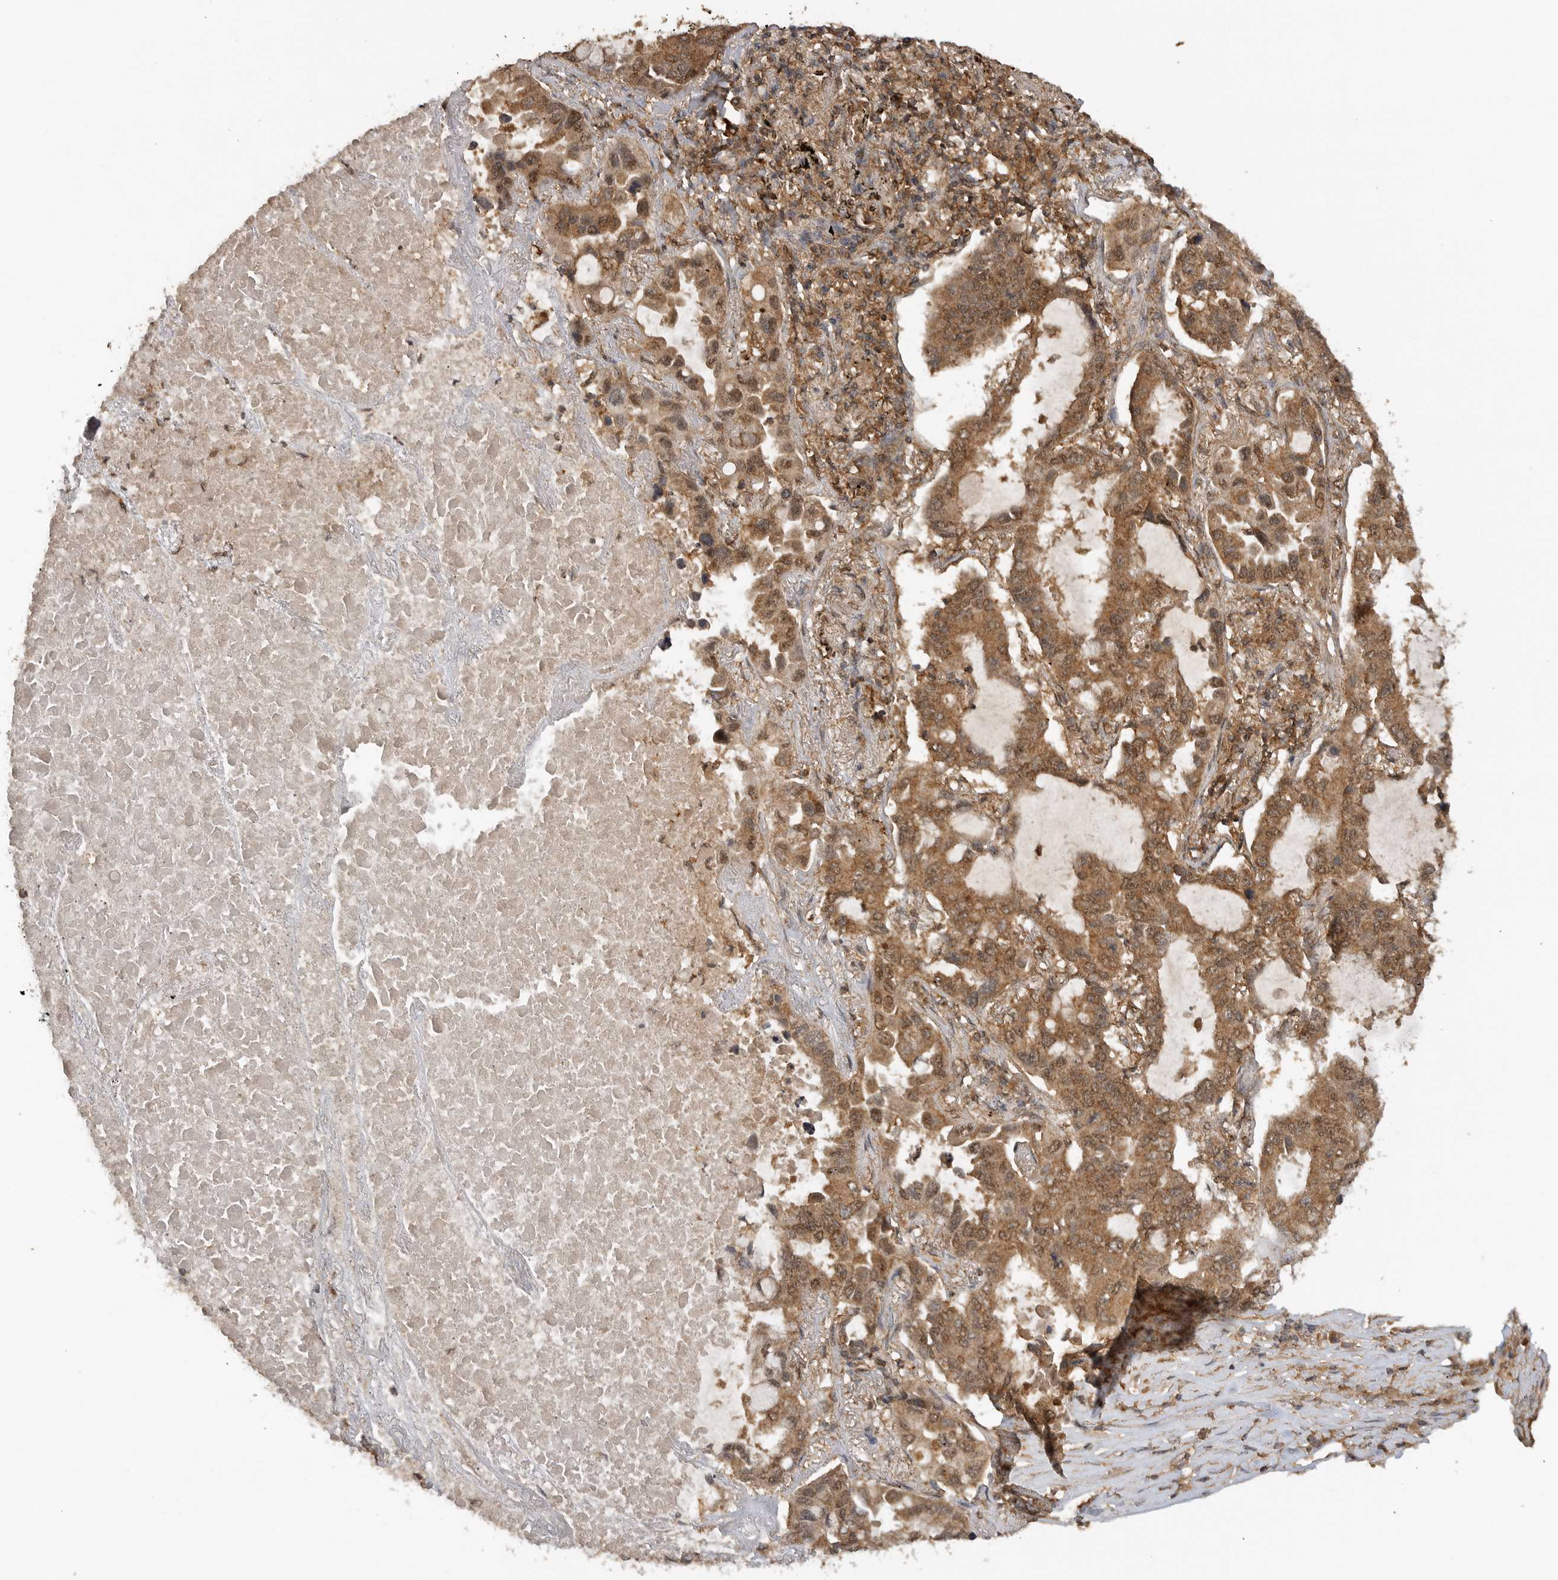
{"staining": {"intensity": "moderate", "quantity": ">75%", "location": "cytoplasmic/membranous,nuclear"}, "tissue": "lung cancer", "cell_type": "Tumor cells", "image_type": "cancer", "snomed": [{"axis": "morphology", "description": "Adenocarcinoma, NOS"}, {"axis": "topography", "description": "Lung"}], "caption": "Immunohistochemical staining of human lung adenocarcinoma displays medium levels of moderate cytoplasmic/membranous and nuclear protein staining in about >75% of tumor cells.", "gene": "ICOSLG", "patient": {"sex": "male", "age": 64}}